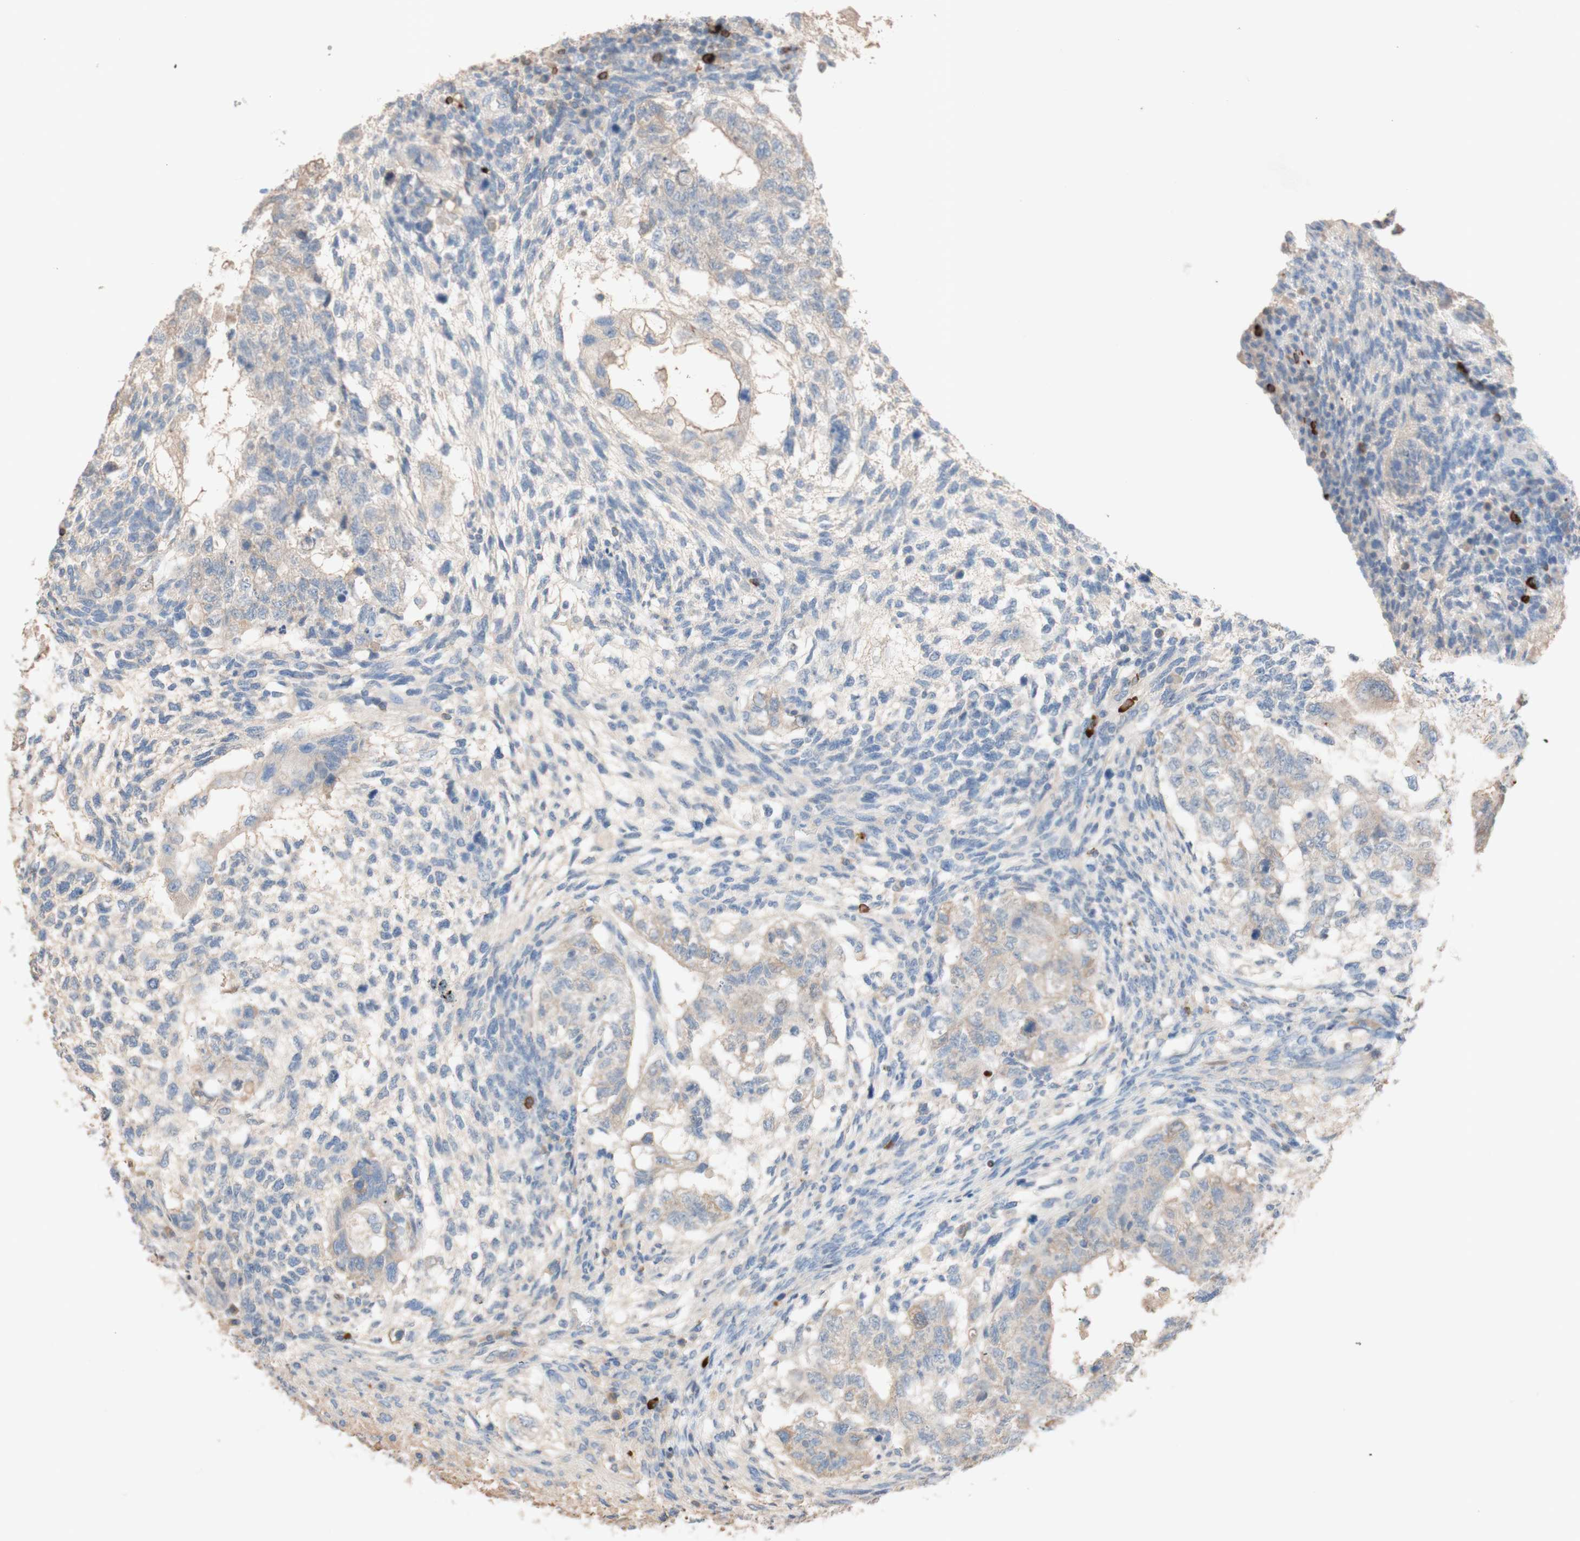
{"staining": {"intensity": "weak", "quantity": ">75%", "location": "cytoplasmic/membranous"}, "tissue": "testis cancer", "cell_type": "Tumor cells", "image_type": "cancer", "snomed": [{"axis": "morphology", "description": "Normal tissue, NOS"}, {"axis": "morphology", "description": "Carcinoma, Embryonal, NOS"}, {"axis": "topography", "description": "Testis"}], "caption": "Immunohistochemical staining of testis embryonal carcinoma displays low levels of weak cytoplasmic/membranous protein positivity in about >75% of tumor cells. (IHC, brightfield microscopy, high magnification).", "gene": "PACSIN1", "patient": {"sex": "male", "age": 36}}